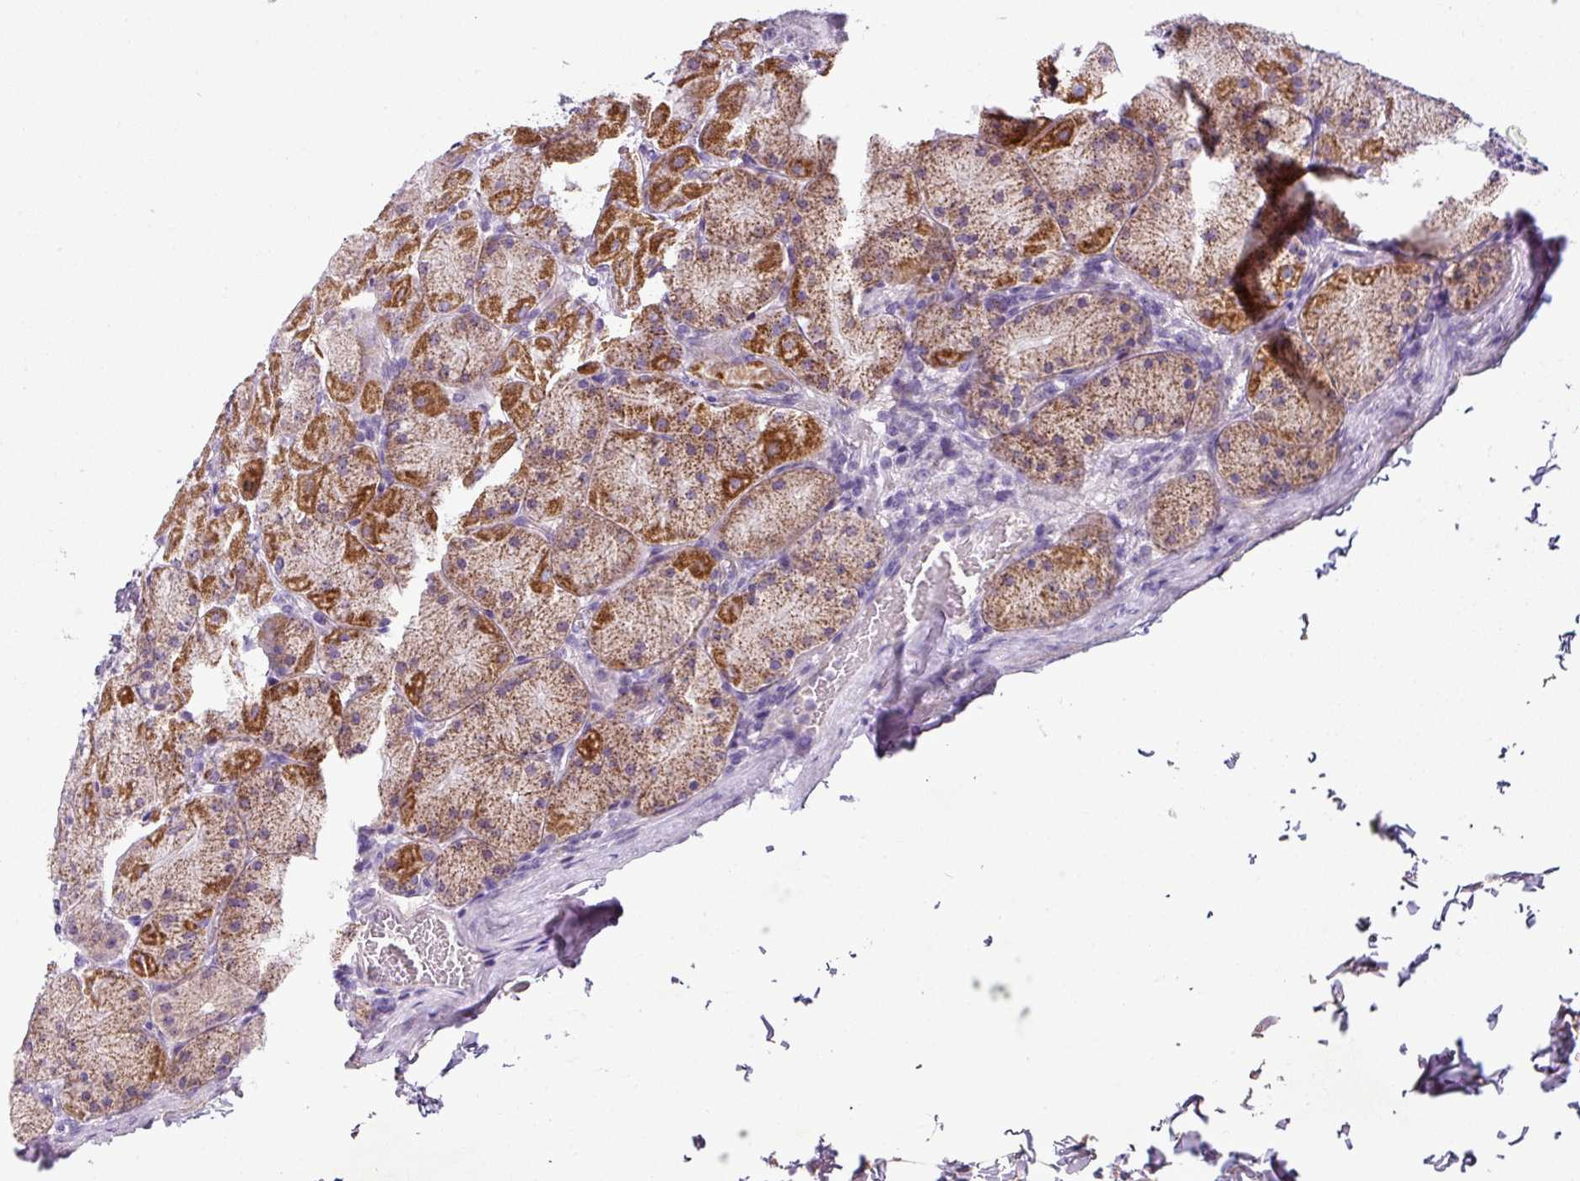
{"staining": {"intensity": "strong", "quantity": "25%-75%", "location": "cytoplasmic/membranous"}, "tissue": "stomach", "cell_type": "Glandular cells", "image_type": "normal", "snomed": [{"axis": "morphology", "description": "Normal tissue, NOS"}, {"axis": "topography", "description": "Stomach, upper"}], "caption": "Glandular cells demonstrate strong cytoplasmic/membranous expression in approximately 25%-75% of cells in benign stomach.", "gene": "TMEM178B", "patient": {"sex": "female", "age": 56}}